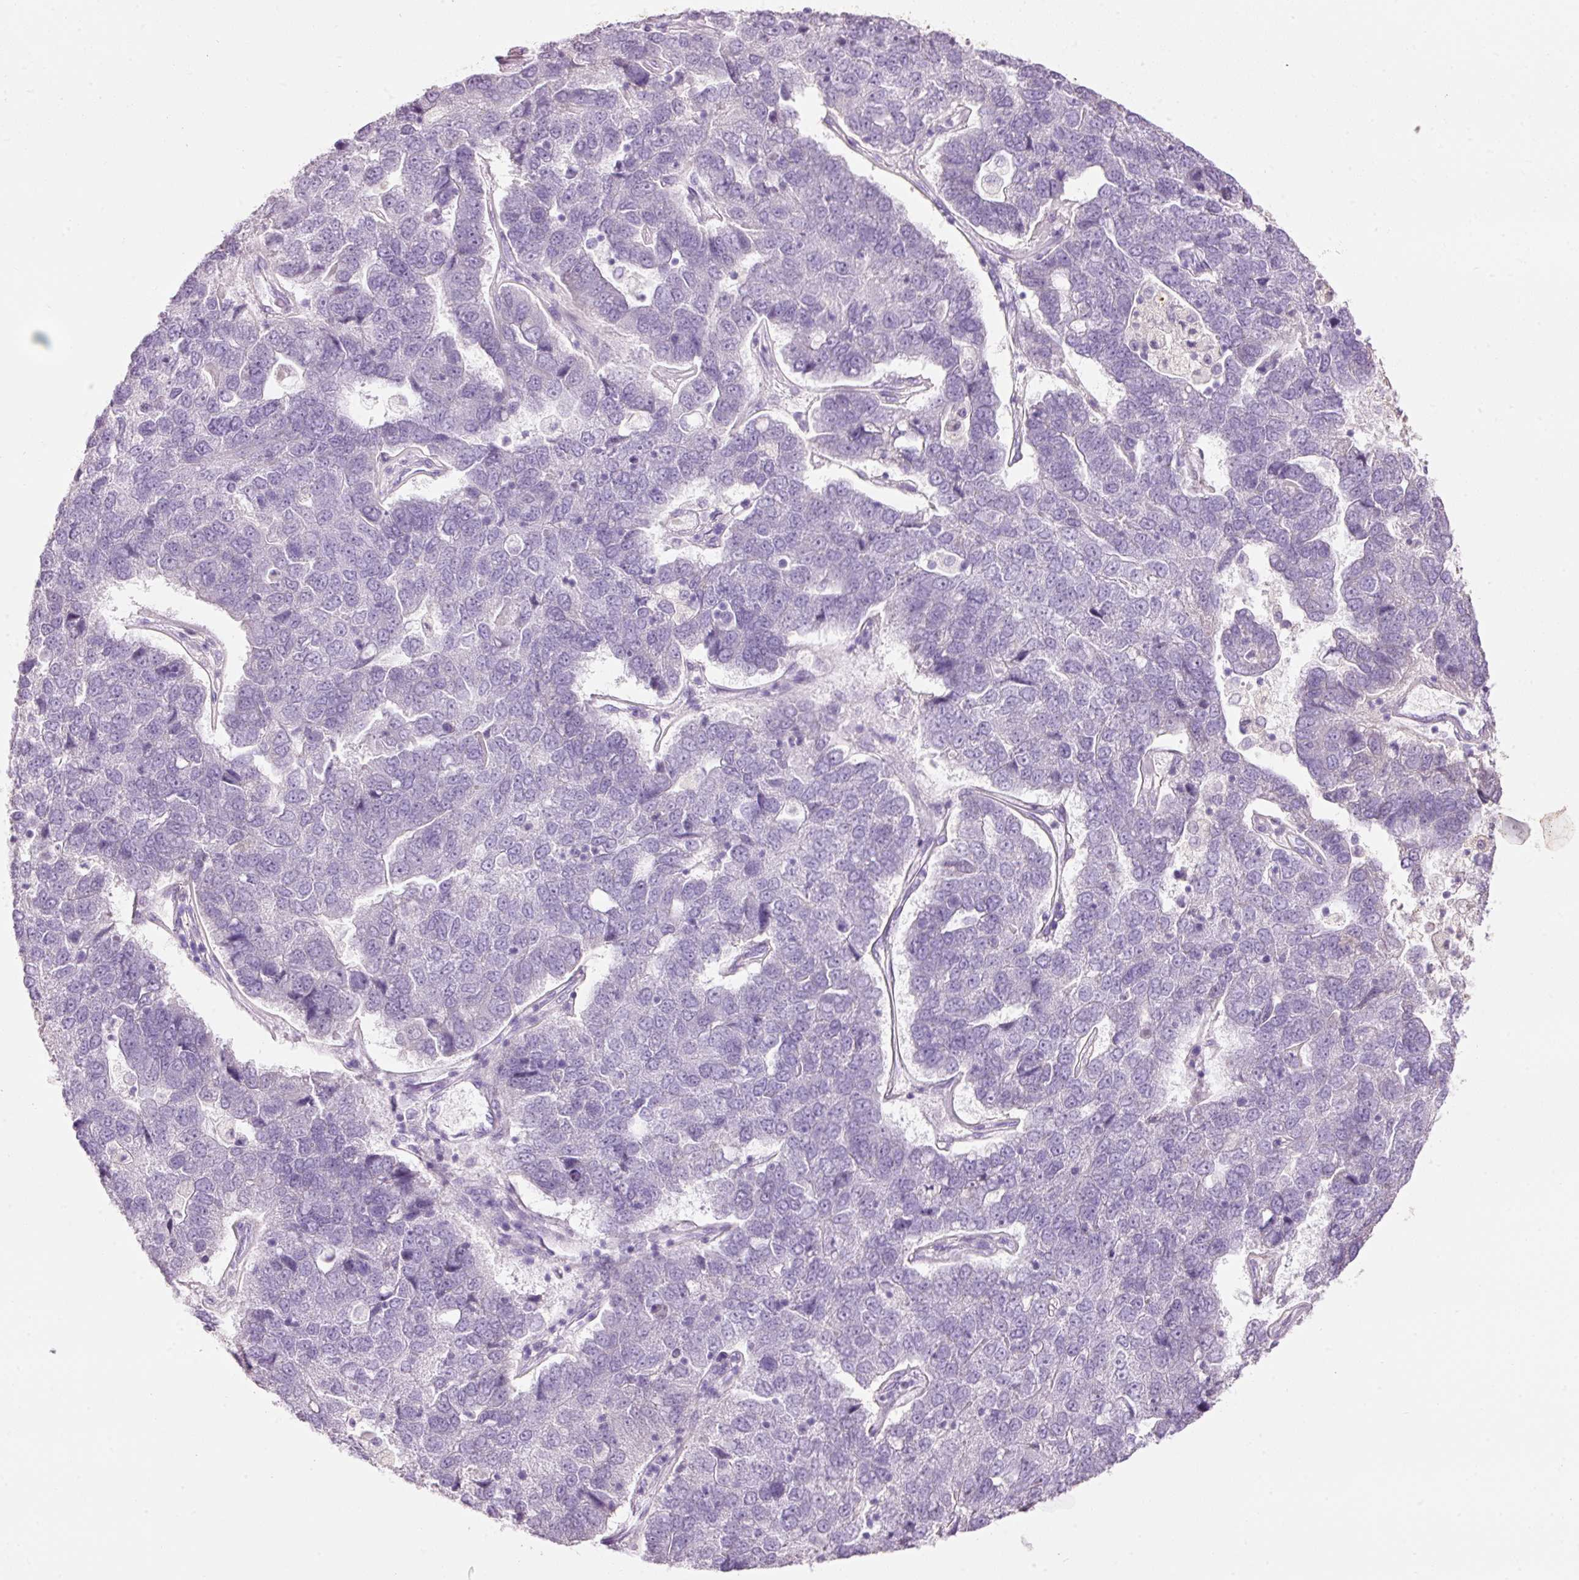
{"staining": {"intensity": "negative", "quantity": "none", "location": "none"}, "tissue": "pancreatic cancer", "cell_type": "Tumor cells", "image_type": "cancer", "snomed": [{"axis": "morphology", "description": "Adenocarcinoma, NOS"}, {"axis": "topography", "description": "Pancreas"}], "caption": "Tumor cells are negative for brown protein staining in pancreatic cancer (adenocarcinoma).", "gene": "MFAP4", "patient": {"sex": "female", "age": 61}}